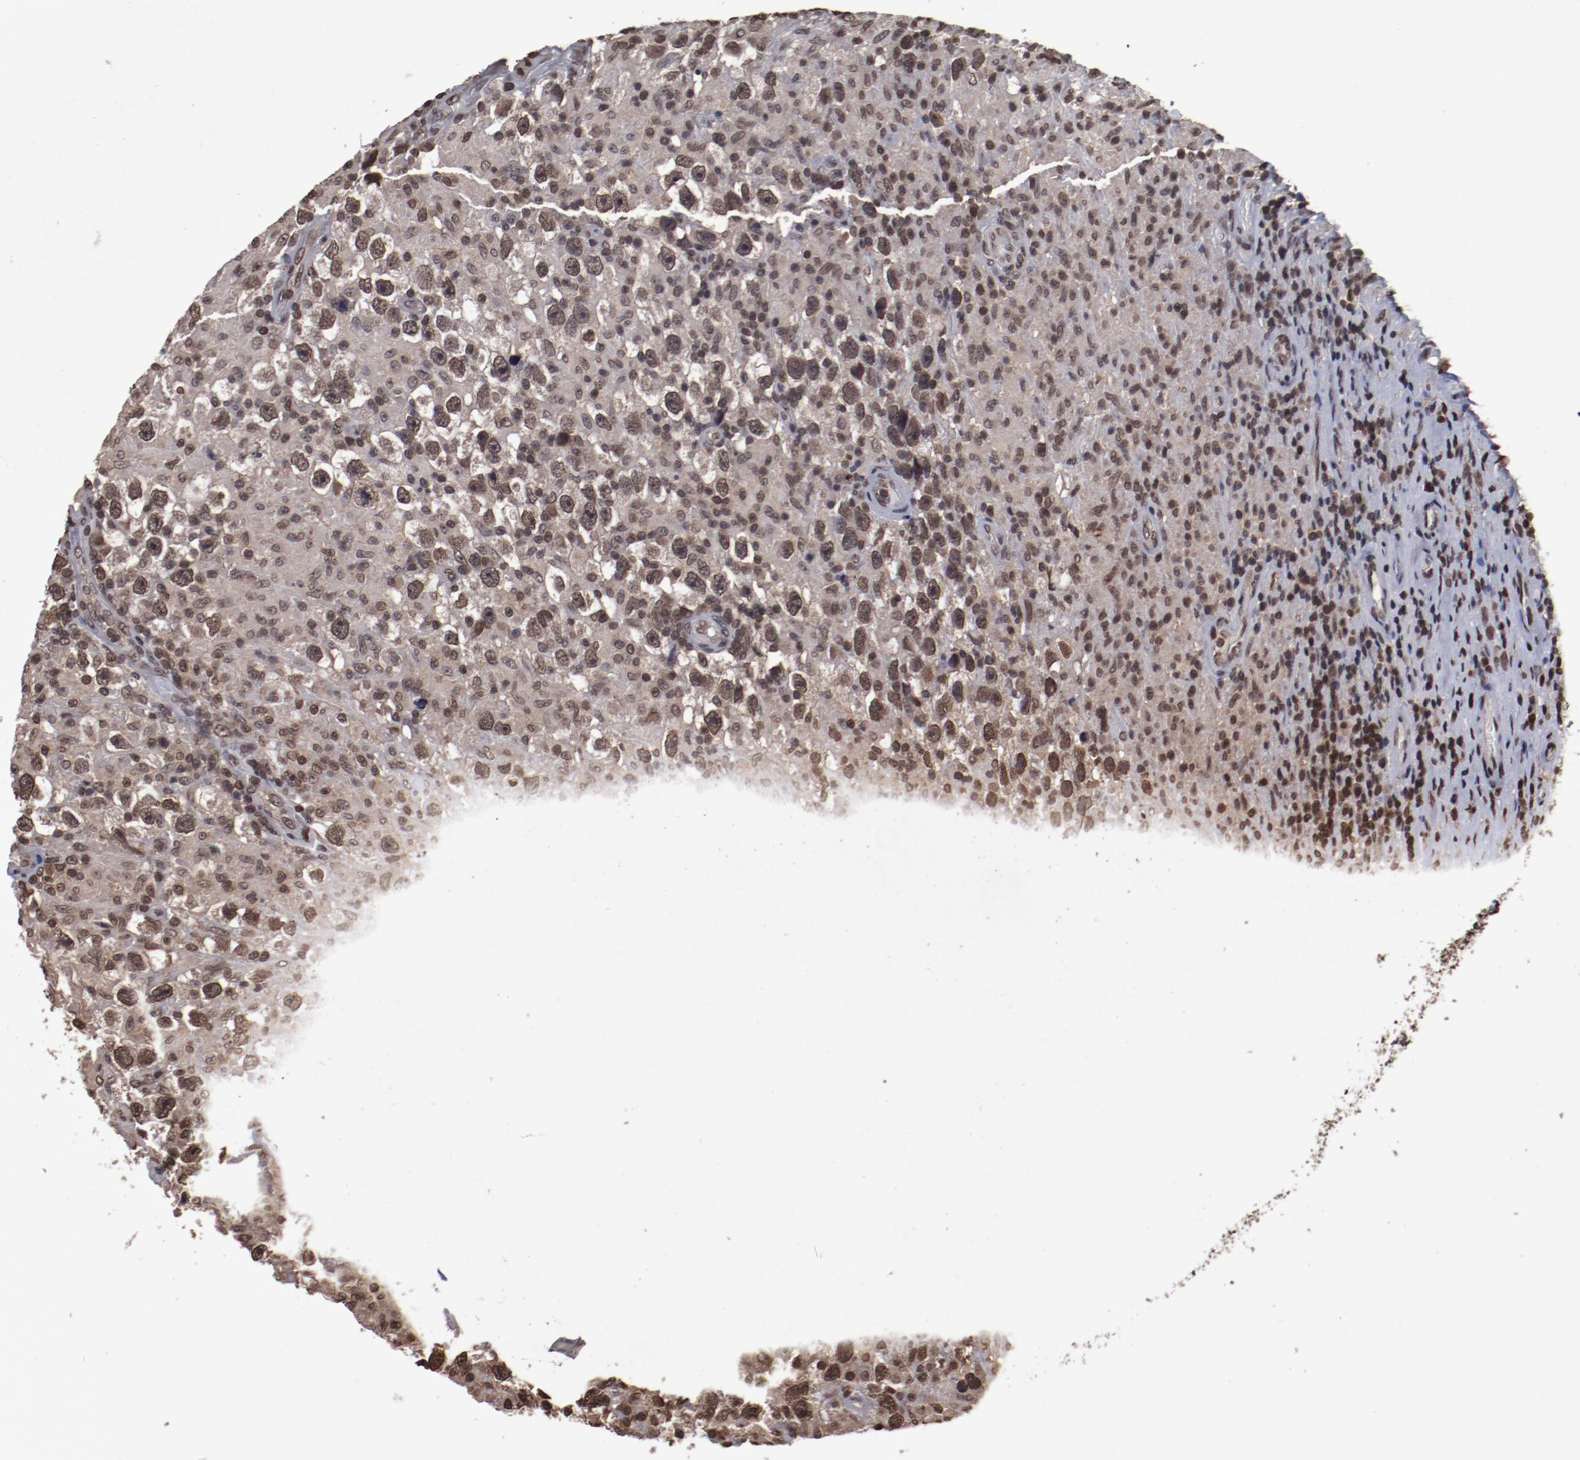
{"staining": {"intensity": "moderate", "quantity": ">75%", "location": "nuclear"}, "tissue": "testis cancer", "cell_type": "Tumor cells", "image_type": "cancer", "snomed": [{"axis": "morphology", "description": "Seminoma, NOS"}, {"axis": "topography", "description": "Testis"}], "caption": "A photomicrograph showing moderate nuclear staining in approximately >75% of tumor cells in testis seminoma, as visualized by brown immunohistochemical staining.", "gene": "AKT1", "patient": {"sex": "male", "age": 34}}